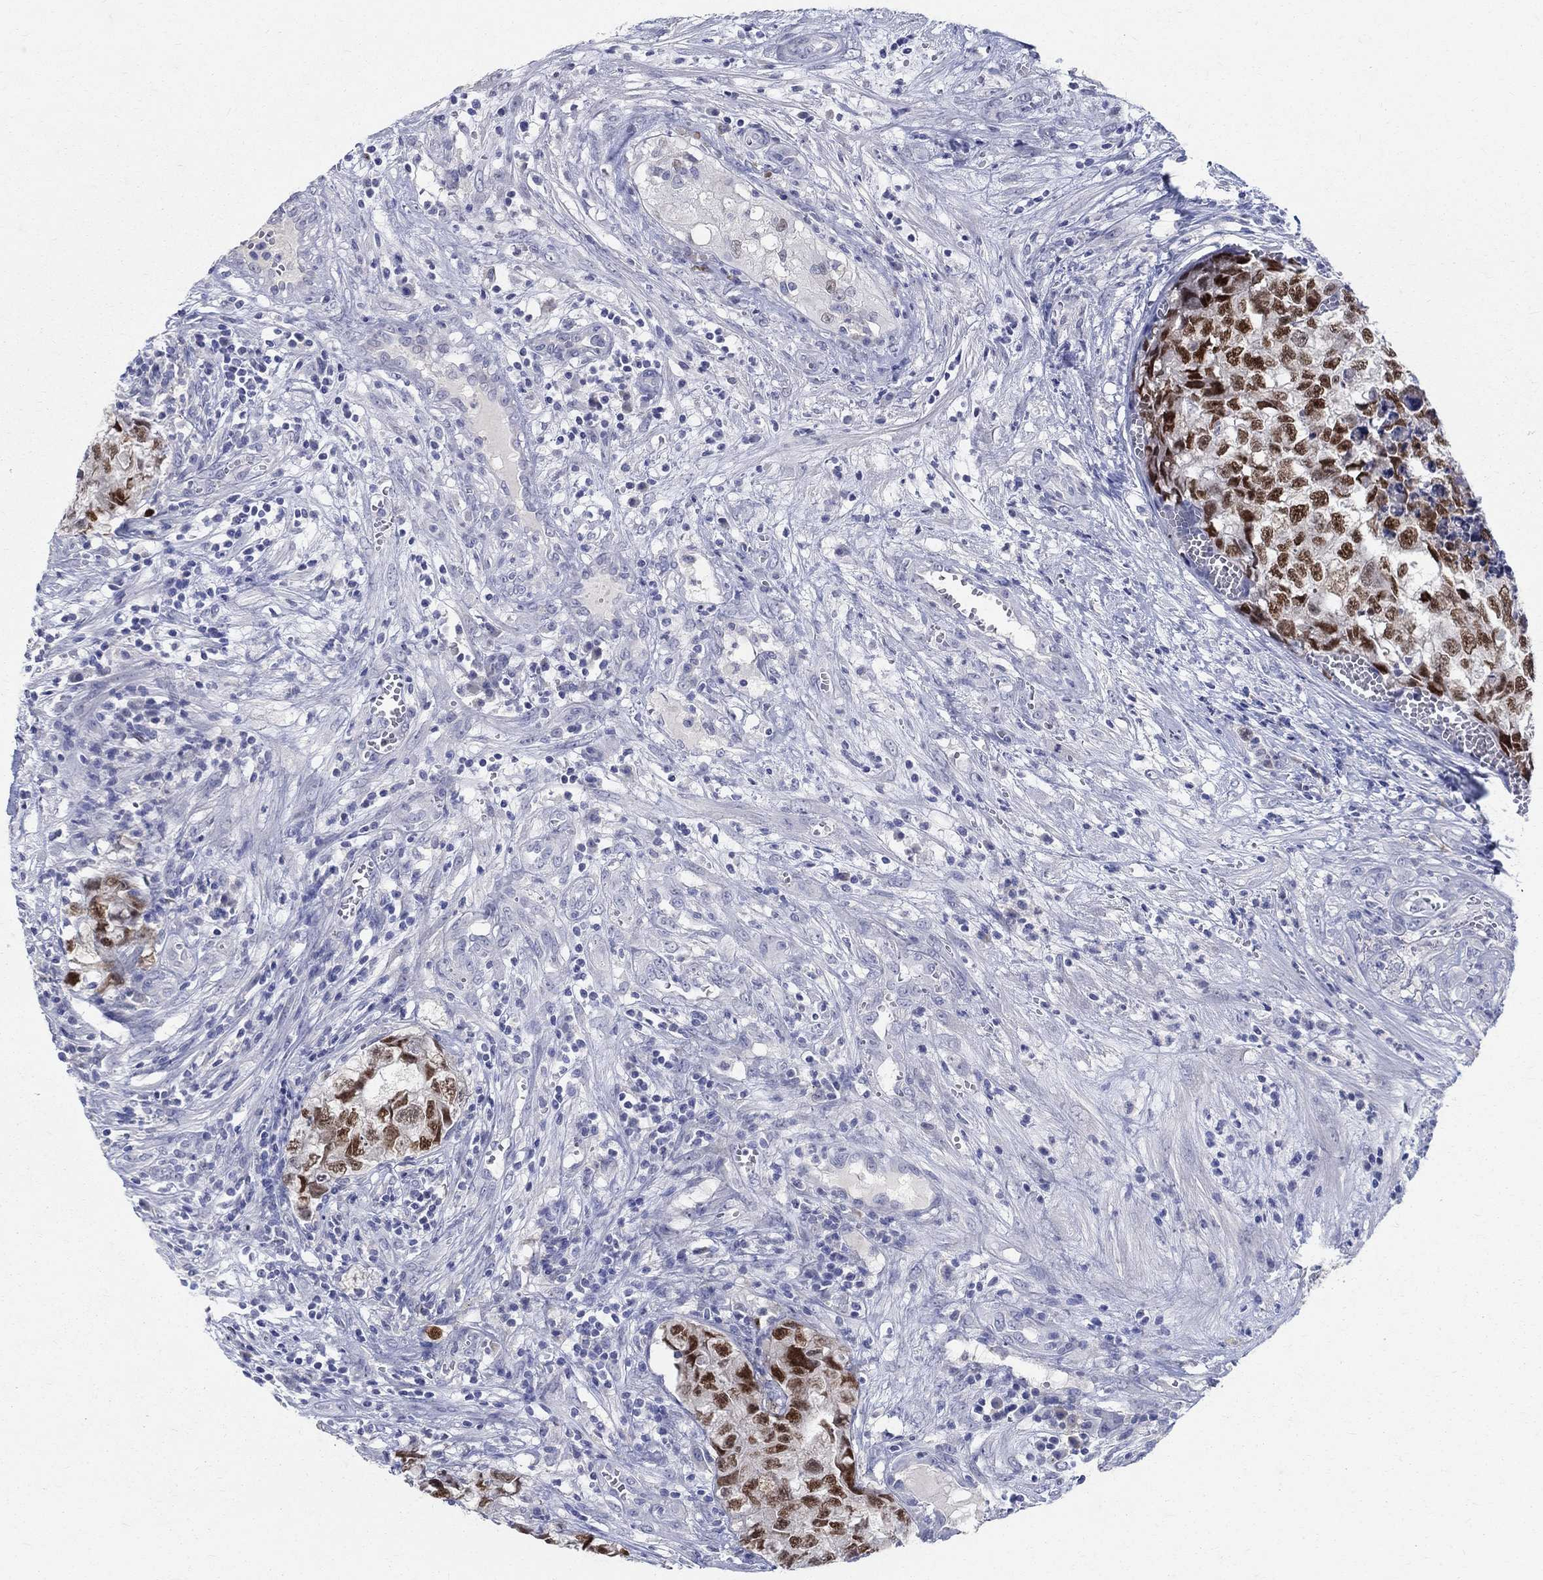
{"staining": {"intensity": "strong", "quantity": ">75%", "location": "nuclear"}, "tissue": "testis cancer", "cell_type": "Tumor cells", "image_type": "cancer", "snomed": [{"axis": "morphology", "description": "Seminoma, NOS"}, {"axis": "morphology", "description": "Carcinoma, Embryonal, NOS"}, {"axis": "topography", "description": "Testis"}], "caption": "Immunohistochemical staining of human testis embryonal carcinoma shows high levels of strong nuclear expression in approximately >75% of tumor cells.", "gene": "SOX2", "patient": {"sex": "male", "age": 22}}